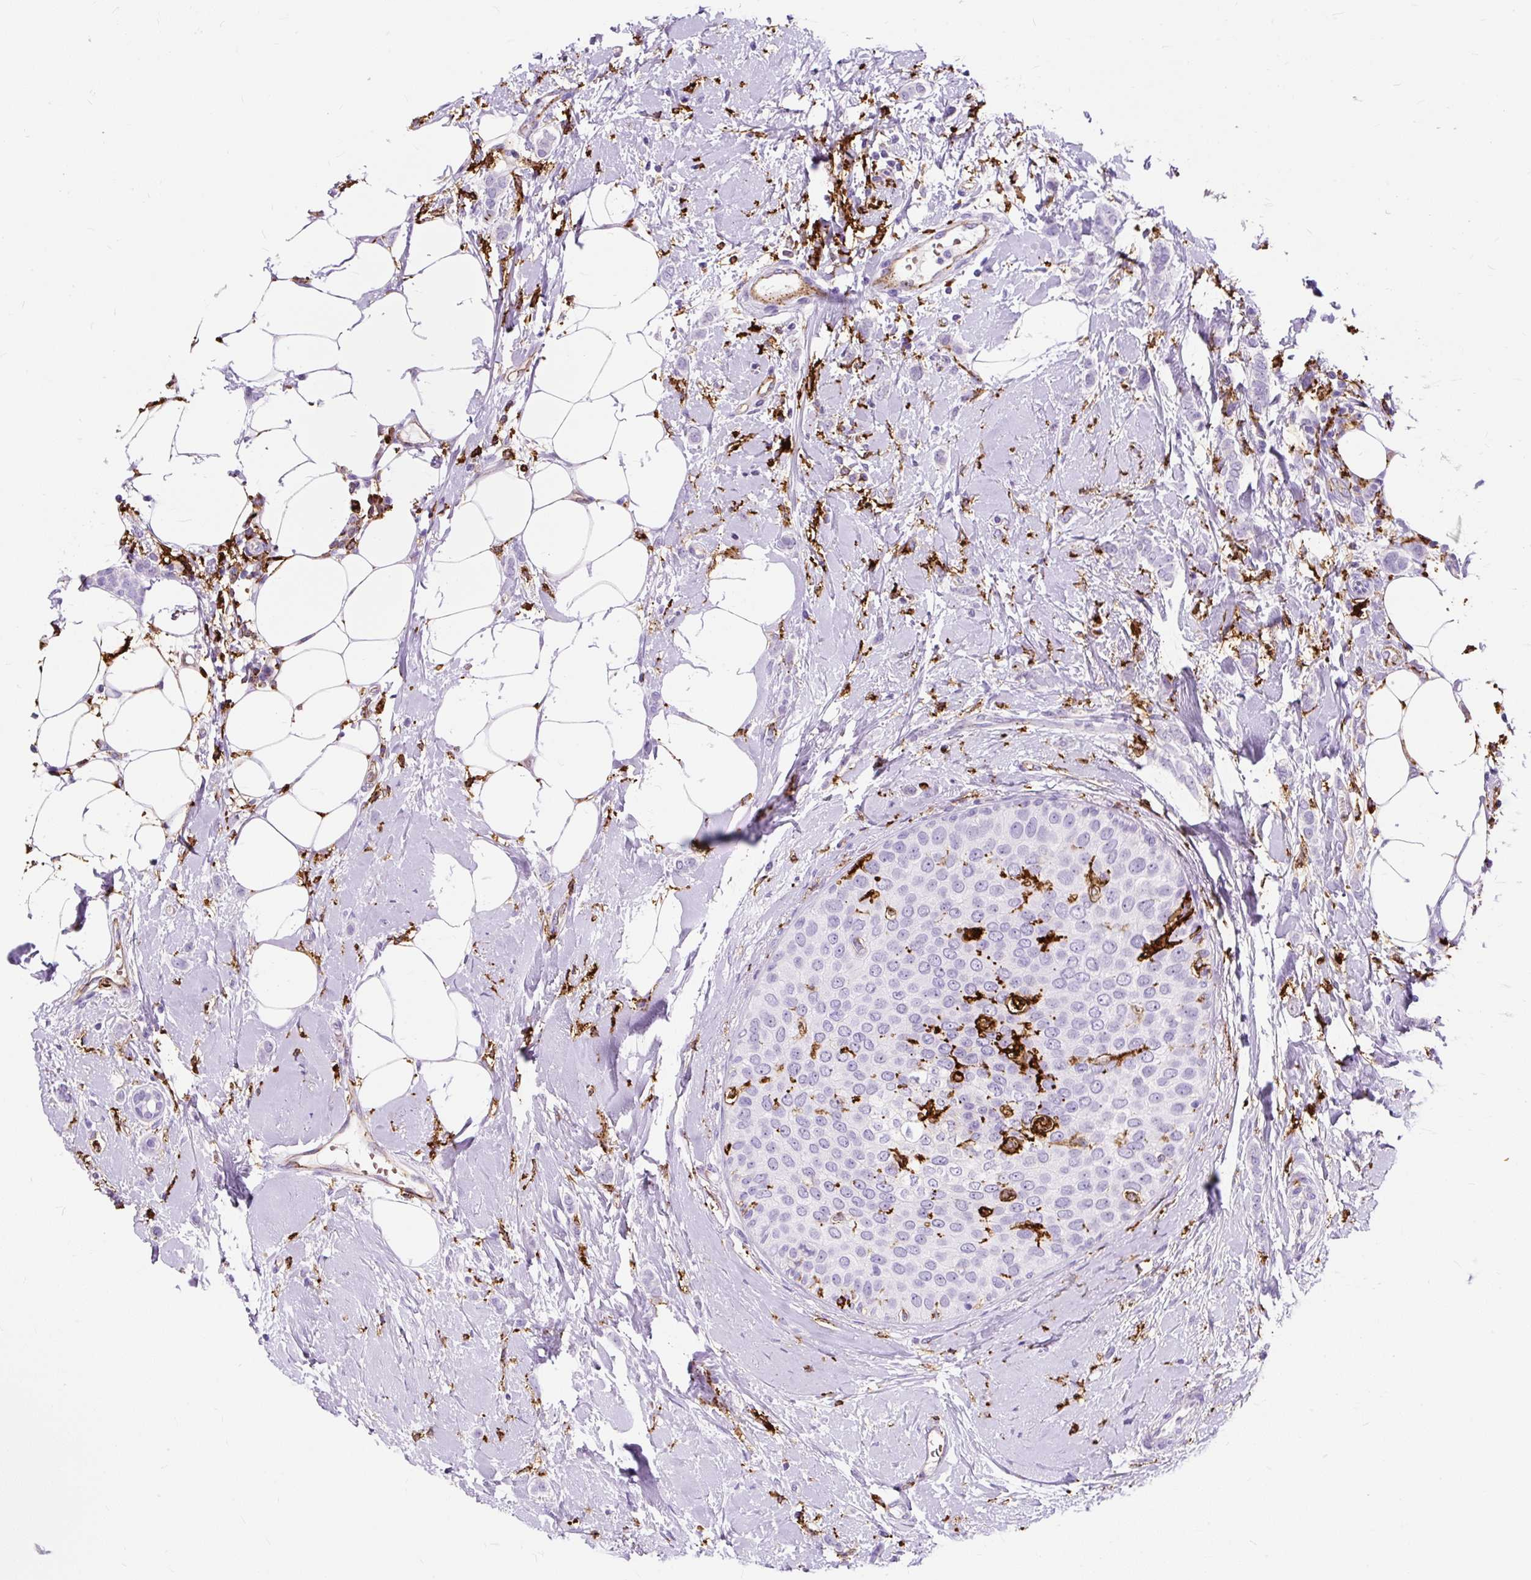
{"staining": {"intensity": "strong", "quantity": "<25%", "location": "cytoplasmic/membranous"}, "tissue": "breast cancer", "cell_type": "Tumor cells", "image_type": "cancer", "snomed": [{"axis": "morphology", "description": "Duct carcinoma"}, {"axis": "topography", "description": "Breast"}], "caption": "Tumor cells show strong cytoplasmic/membranous positivity in about <25% of cells in breast cancer.", "gene": "HLA-DRA", "patient": {"sex": "female", "age": 72}}